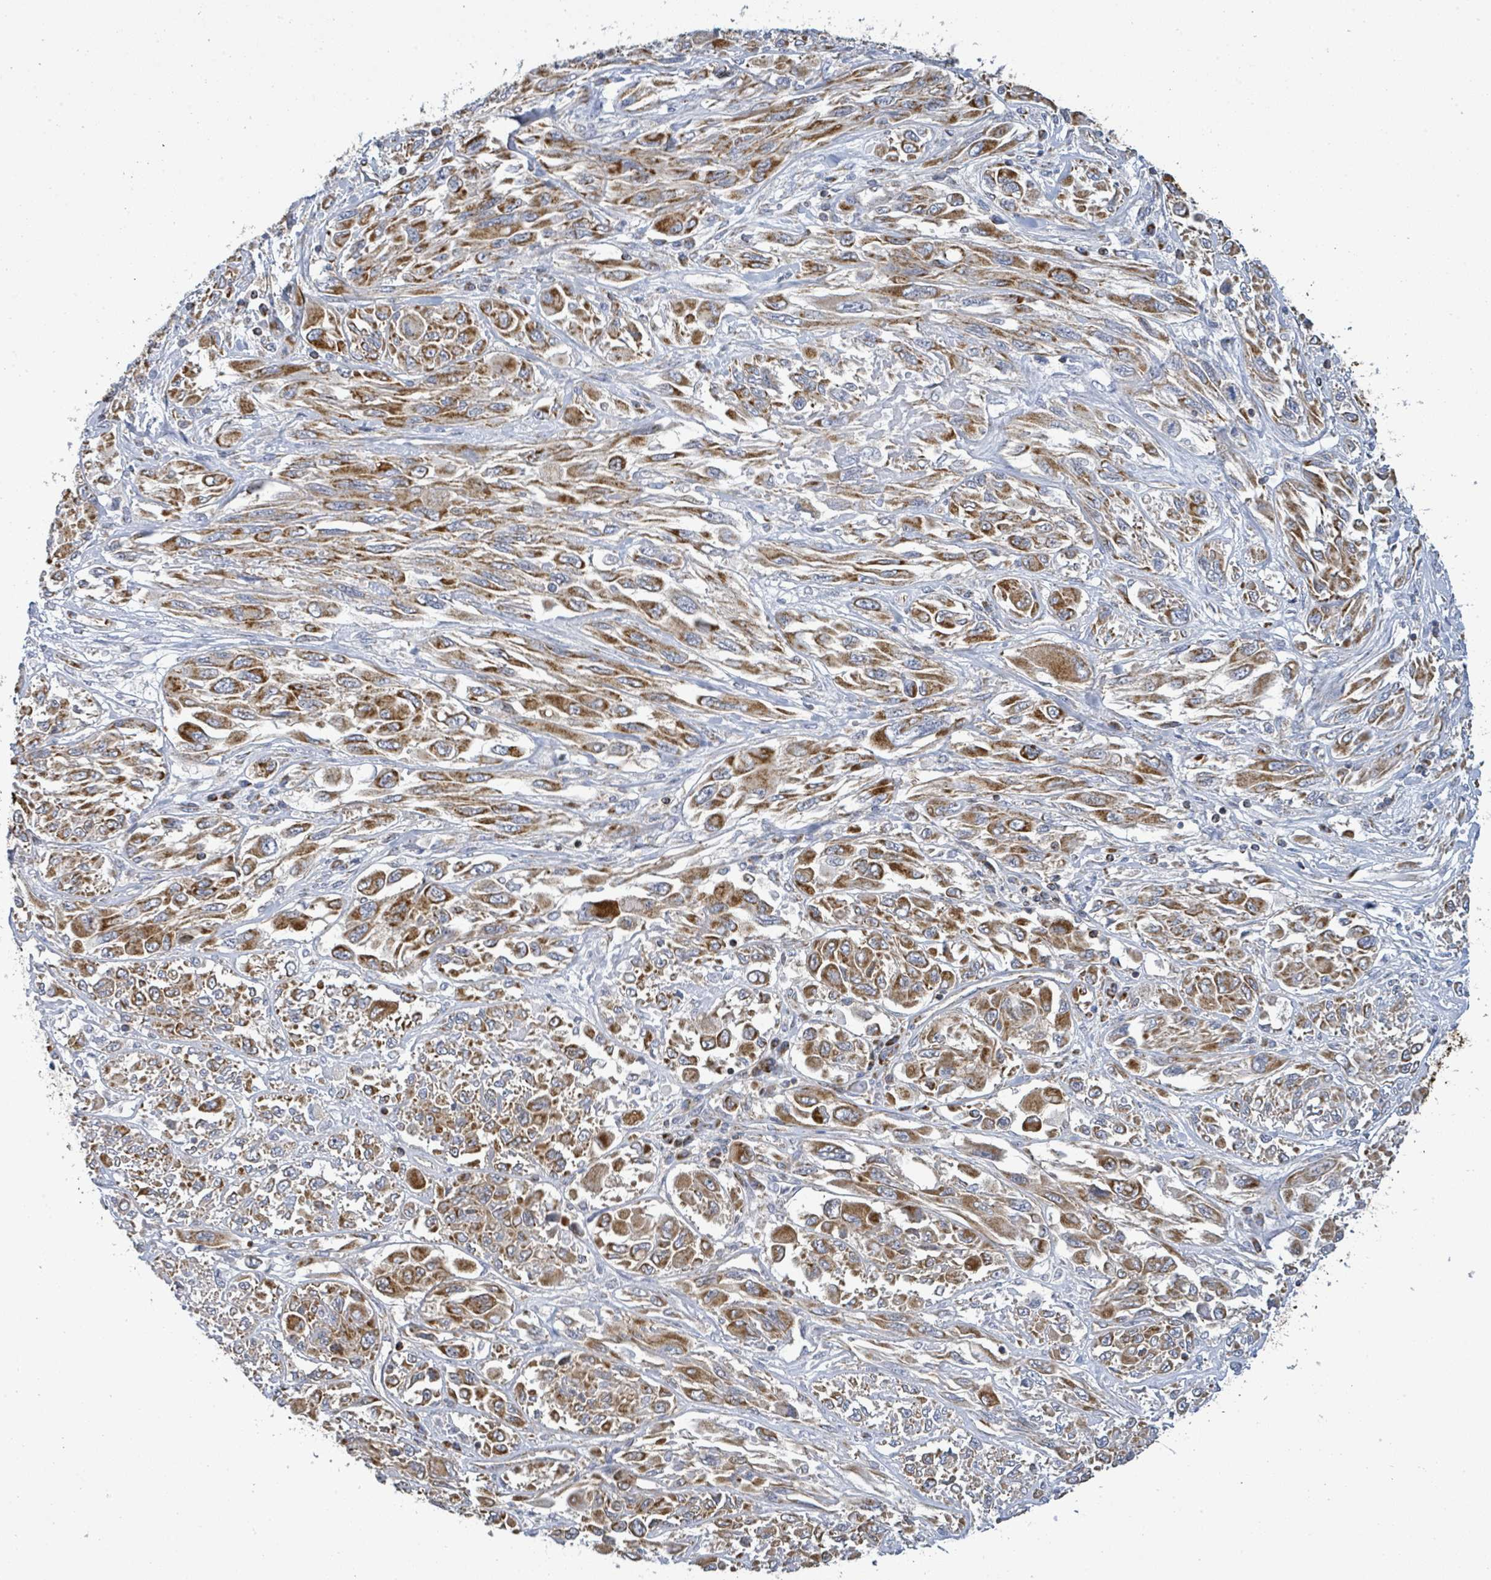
{"staining": {"intensity": "moderate", "quantity": ">75%", "location": "cytoplasmic/membranous"}, "tissue": "melanoma", "cell_type": "Tumor cells", "image_type": "cancer", "snomed": [{"axis": "morphology", "description": "Malignant melanoma, NOS"}, {"axis": "topography", "description": "Skin"}], "caption": "A photomicrograph of human malignant melanoma stained for a protein reveals moderate cytoplasmic/membranous brown staining in tumor cells. The staining was performed using DAB, with brown indicating positive protein expression. Nuclei are stained blue with hematoxylin.", "gene": "SUCLG2", "patient": {"sex": "female", "age": 91}}